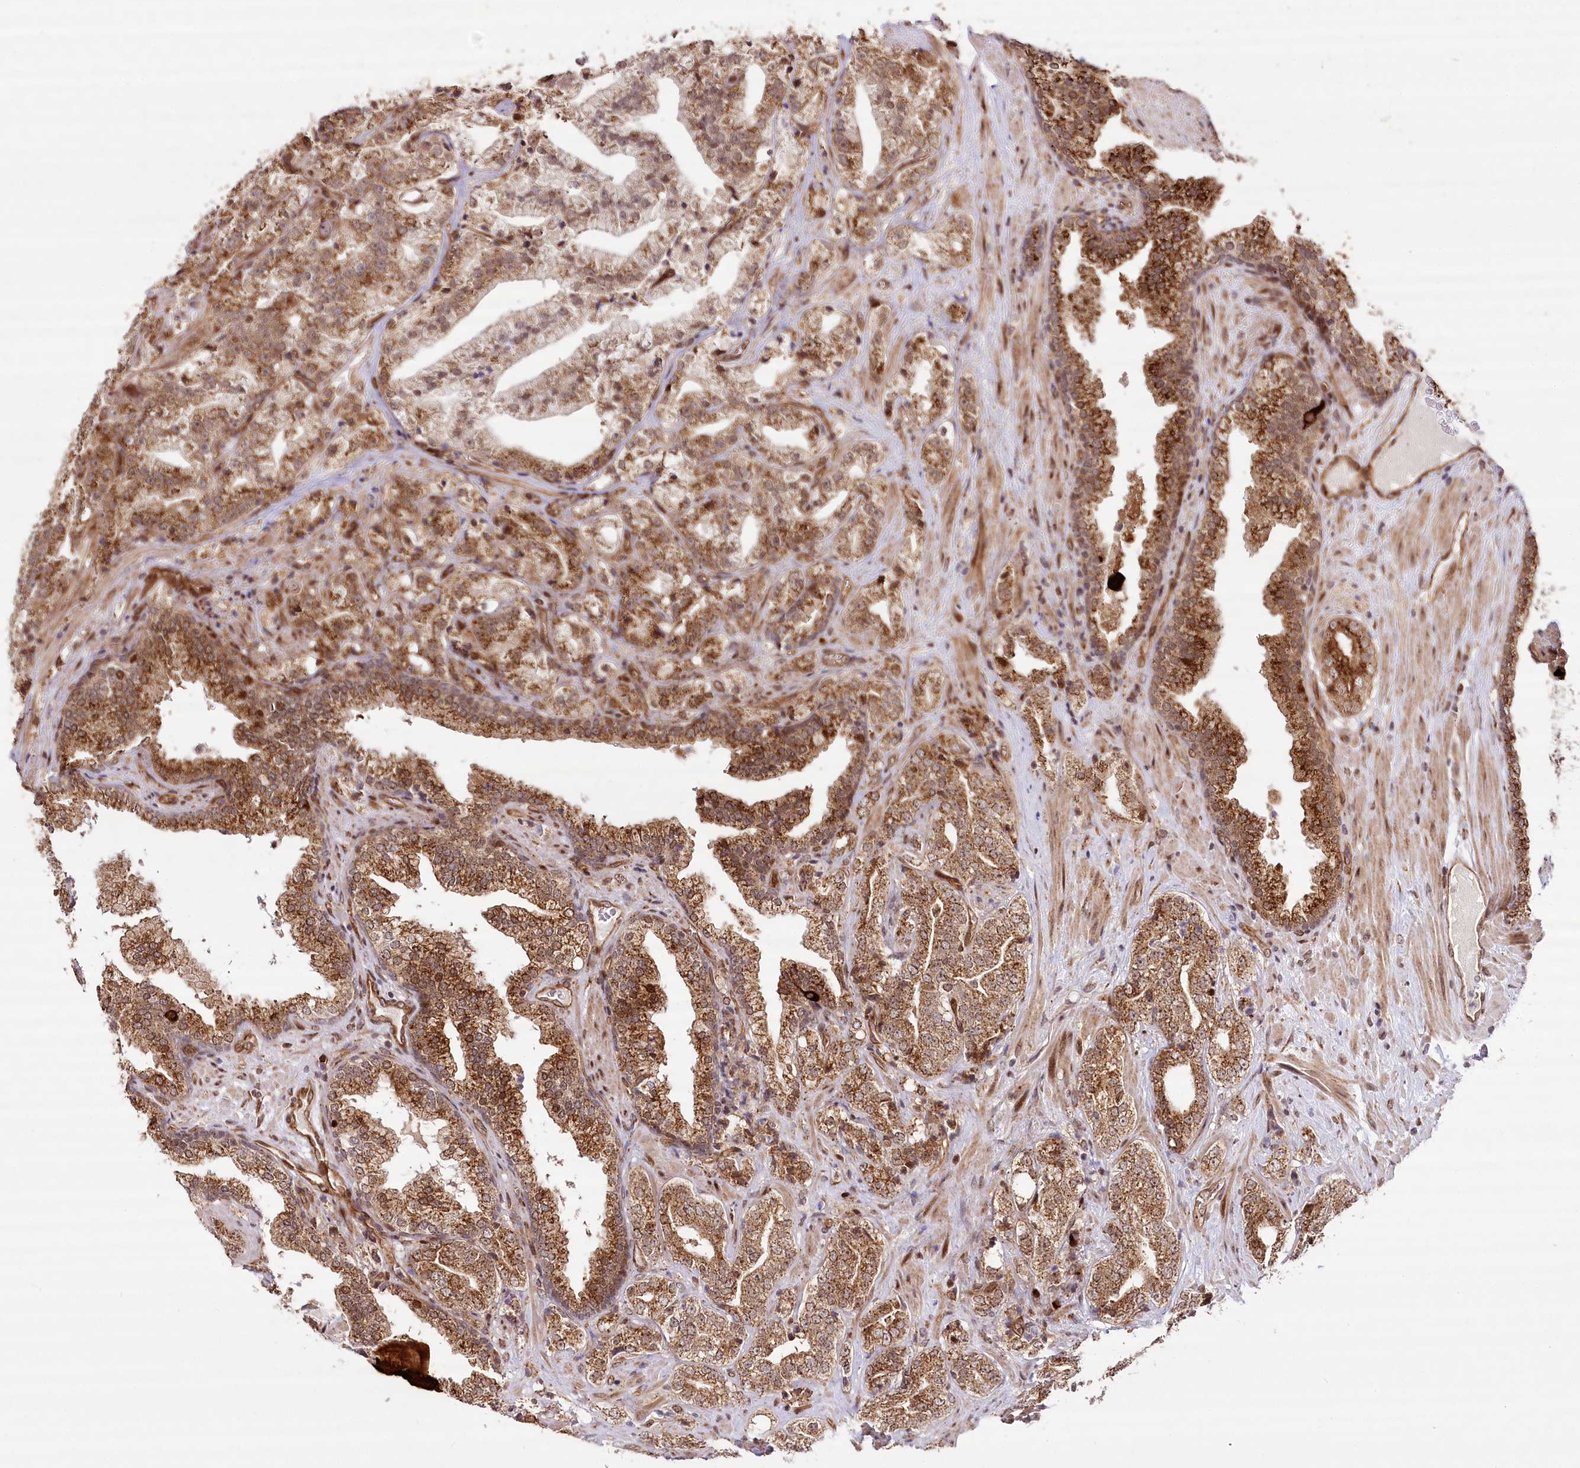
{"staining": {"intensity": "moderate", "quantity": ">75%", "location": "cytoplasmic/membranous,nuclear"}, "tissue": "prostate cancer", "cell_type": "Tumor cells", "image_type": "cancer", "snomed": [{"axis": "morphology", "description": "Adenocarcinoma, High grade"}, {"axis": "topography", "description": "Prostate"}], "caption": "Tumor cells exhibit moderate cytoplasmic/membranous and nuclear expression in approximately >75% of cells in prostate high-grade adenocarcinoma. (DAB (3,3'-diaminobenzidine) IHC, brown staining for protein, blue staining for nuclei).", "gene": "COPG1", "patient": {"sex": "male", "age": 64}}